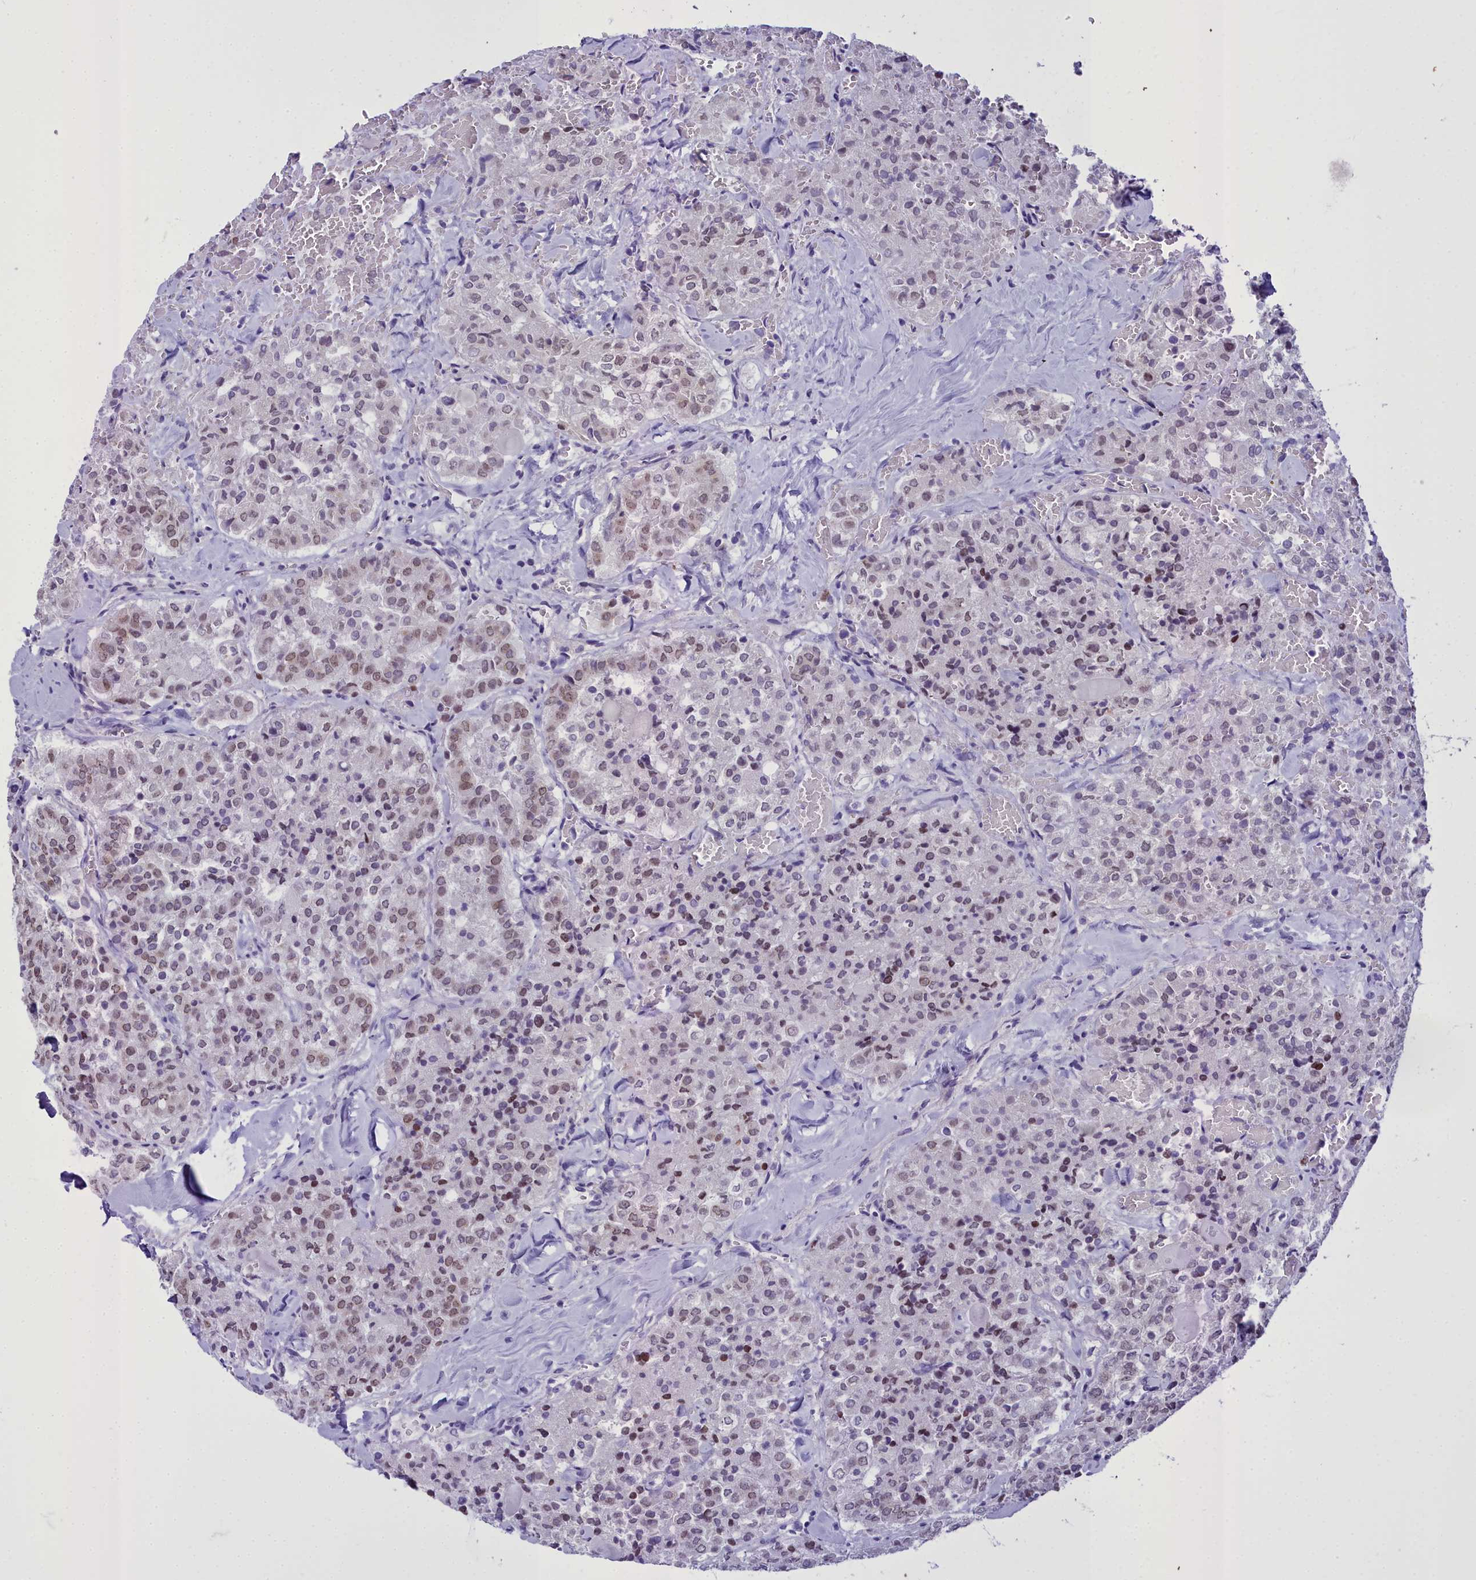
{"staining": {"intensity": "weak", "quantity": "25%-75%", "location": "nuclear"}, "tissue": "thyroid cancer", "cell_type": "Tumor cells", "image_type": "cancer", "snomed": [{"axis": "morphology", "description": "Follicular adenoma carcinoma, NOS"}, {"axis": "topography", "description": "Thyroid gland"}], "caption": "Human thyroid cancer stained with a brown dye demonstrates weak nuclear positive expression in approximately 25%-75% of tumor cells.", "gene": "B9D2", "patient": {"sex": "male", "age": 75}}